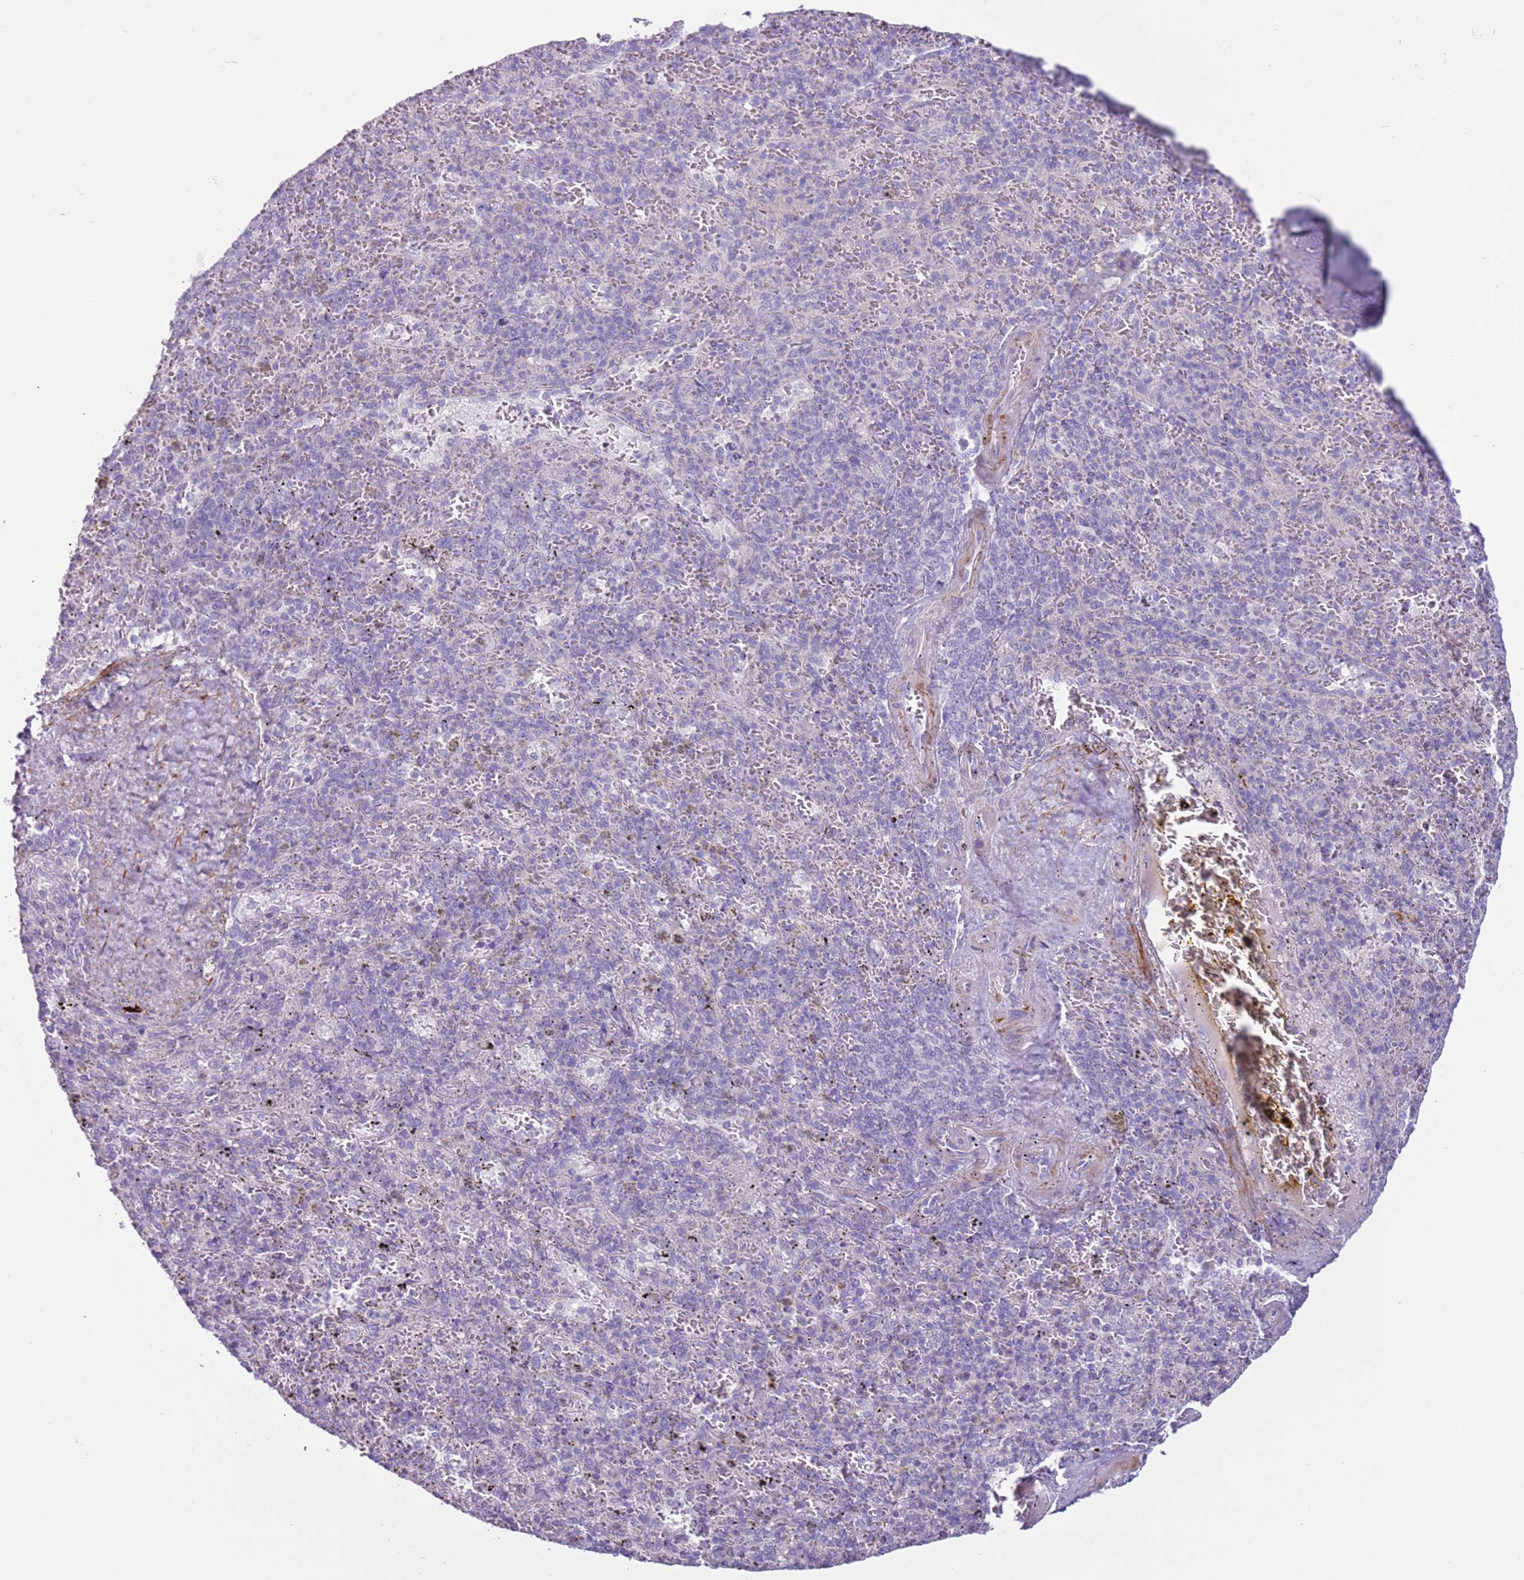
{"staining": {"intensity": "negative", "quantity": "none", "location": "none"}, "tissue": "spleen", "cell_type": "Cells in red pulp", "image_type": "normal", "snomed": [{"axis": "morphology", "description": "Normal tissue, NOS"}, {"axis": "topography", "description": "Spleen"}], "caption": "Immunohistochemistry of normal spleen exhibits no positivity in cells in red pulp. Nuclei are stained in blue.", "gene": "ZNF239", "patient": {"sex": "male", "age": 82}}